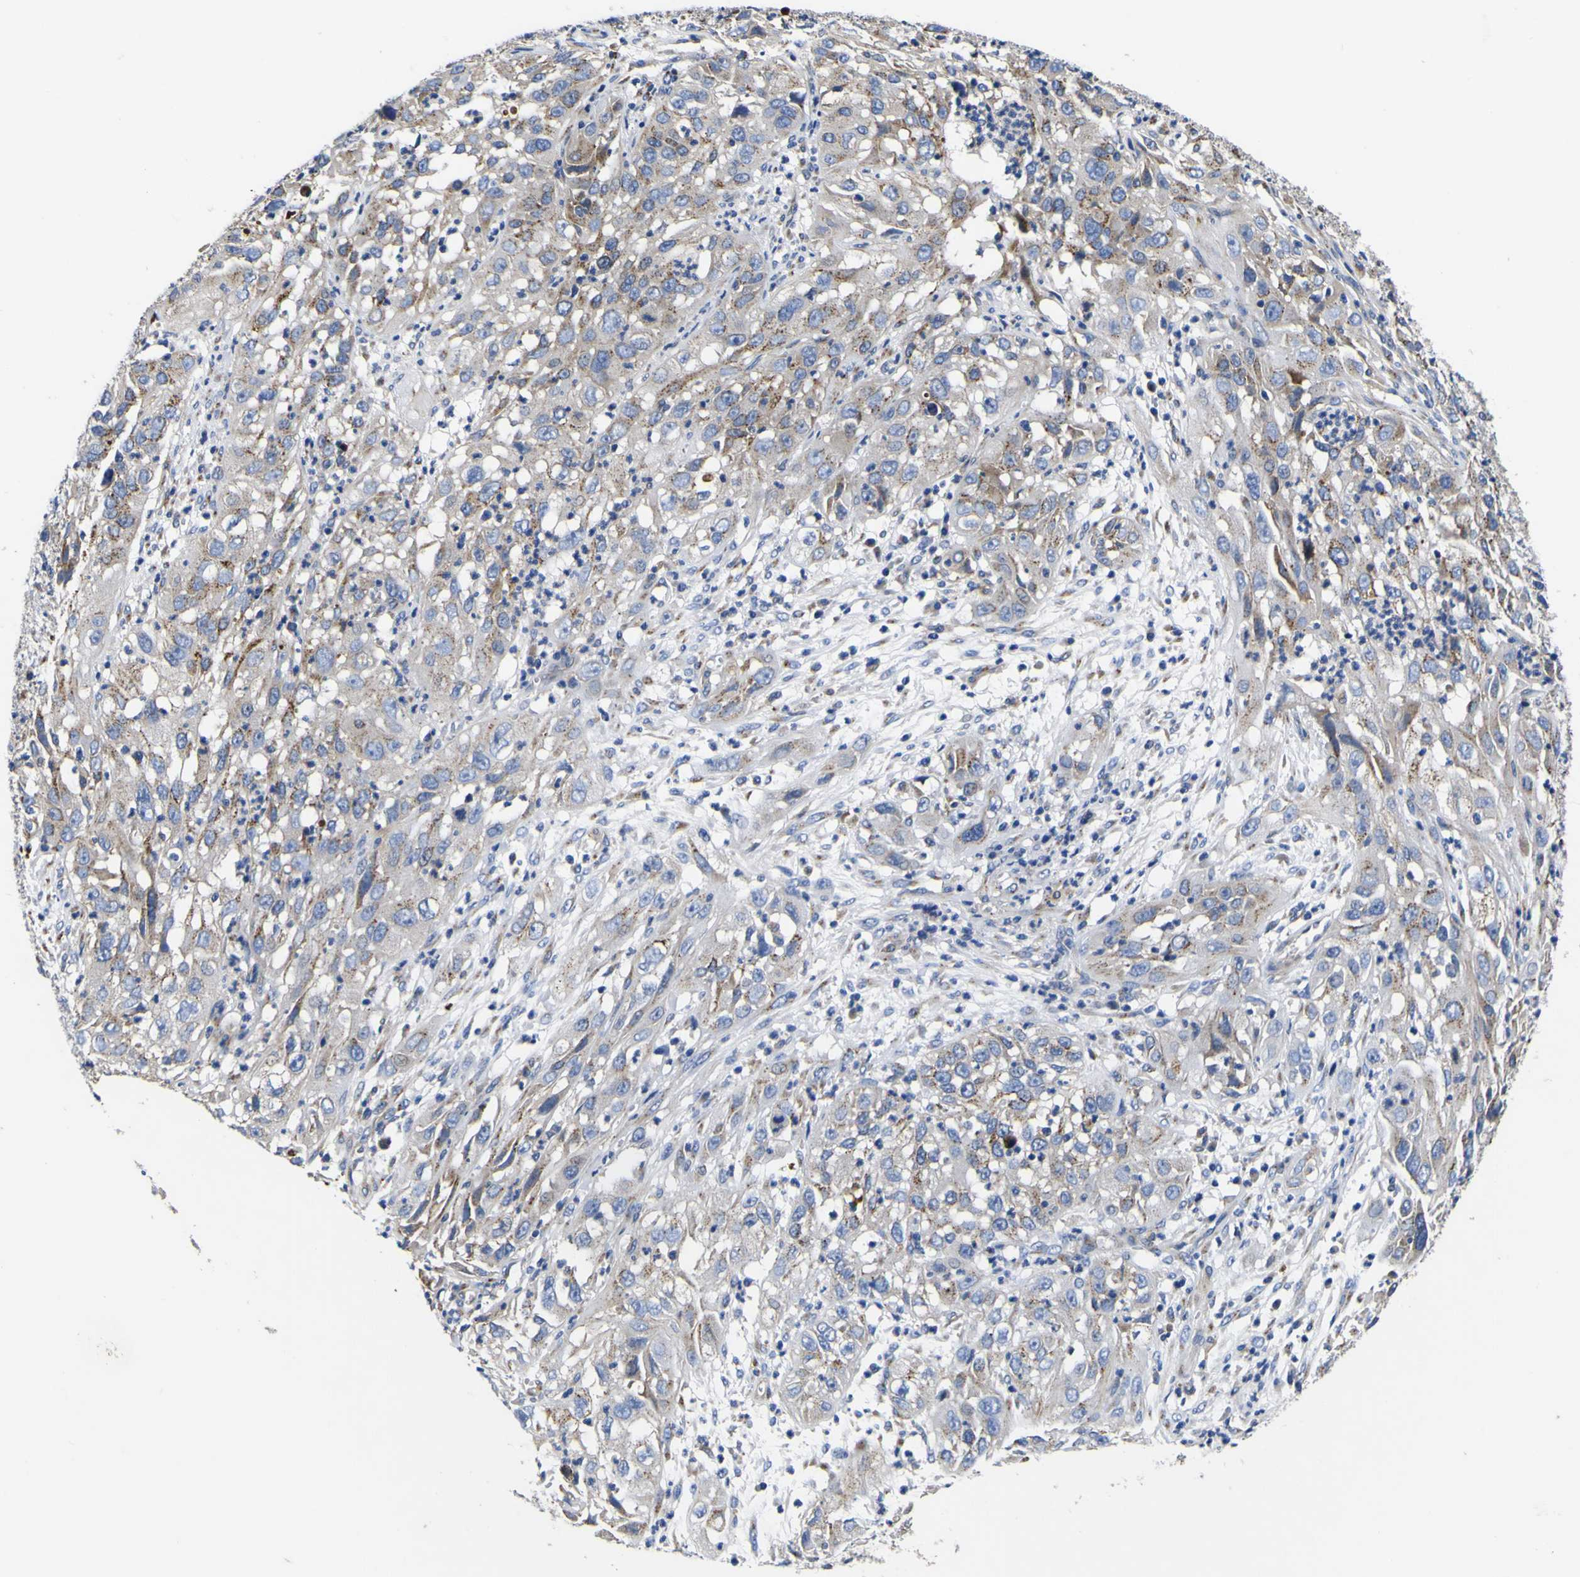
{"staining": {"intensity": "moderate", "quantity": "25%-75%", "location": "cytoplasmic/membranous"}, "tissue": "cervical cancer", "cell_type": "Tumor cells", "image_type": "cancer", "snomed": [{"axis": "morphology", "description": "Squamous cell carcinoma, NOS"}, {"axis": "topography", "description": "Cervix"}], "caption": "The histopathology image demonstrates staining of cervical cancer, revealing moderate cytoplasmic/membranous protein expression (brown color) within tumor cells.", "gene": "COA1", "patient": {"sex": "female", "age": 32}}